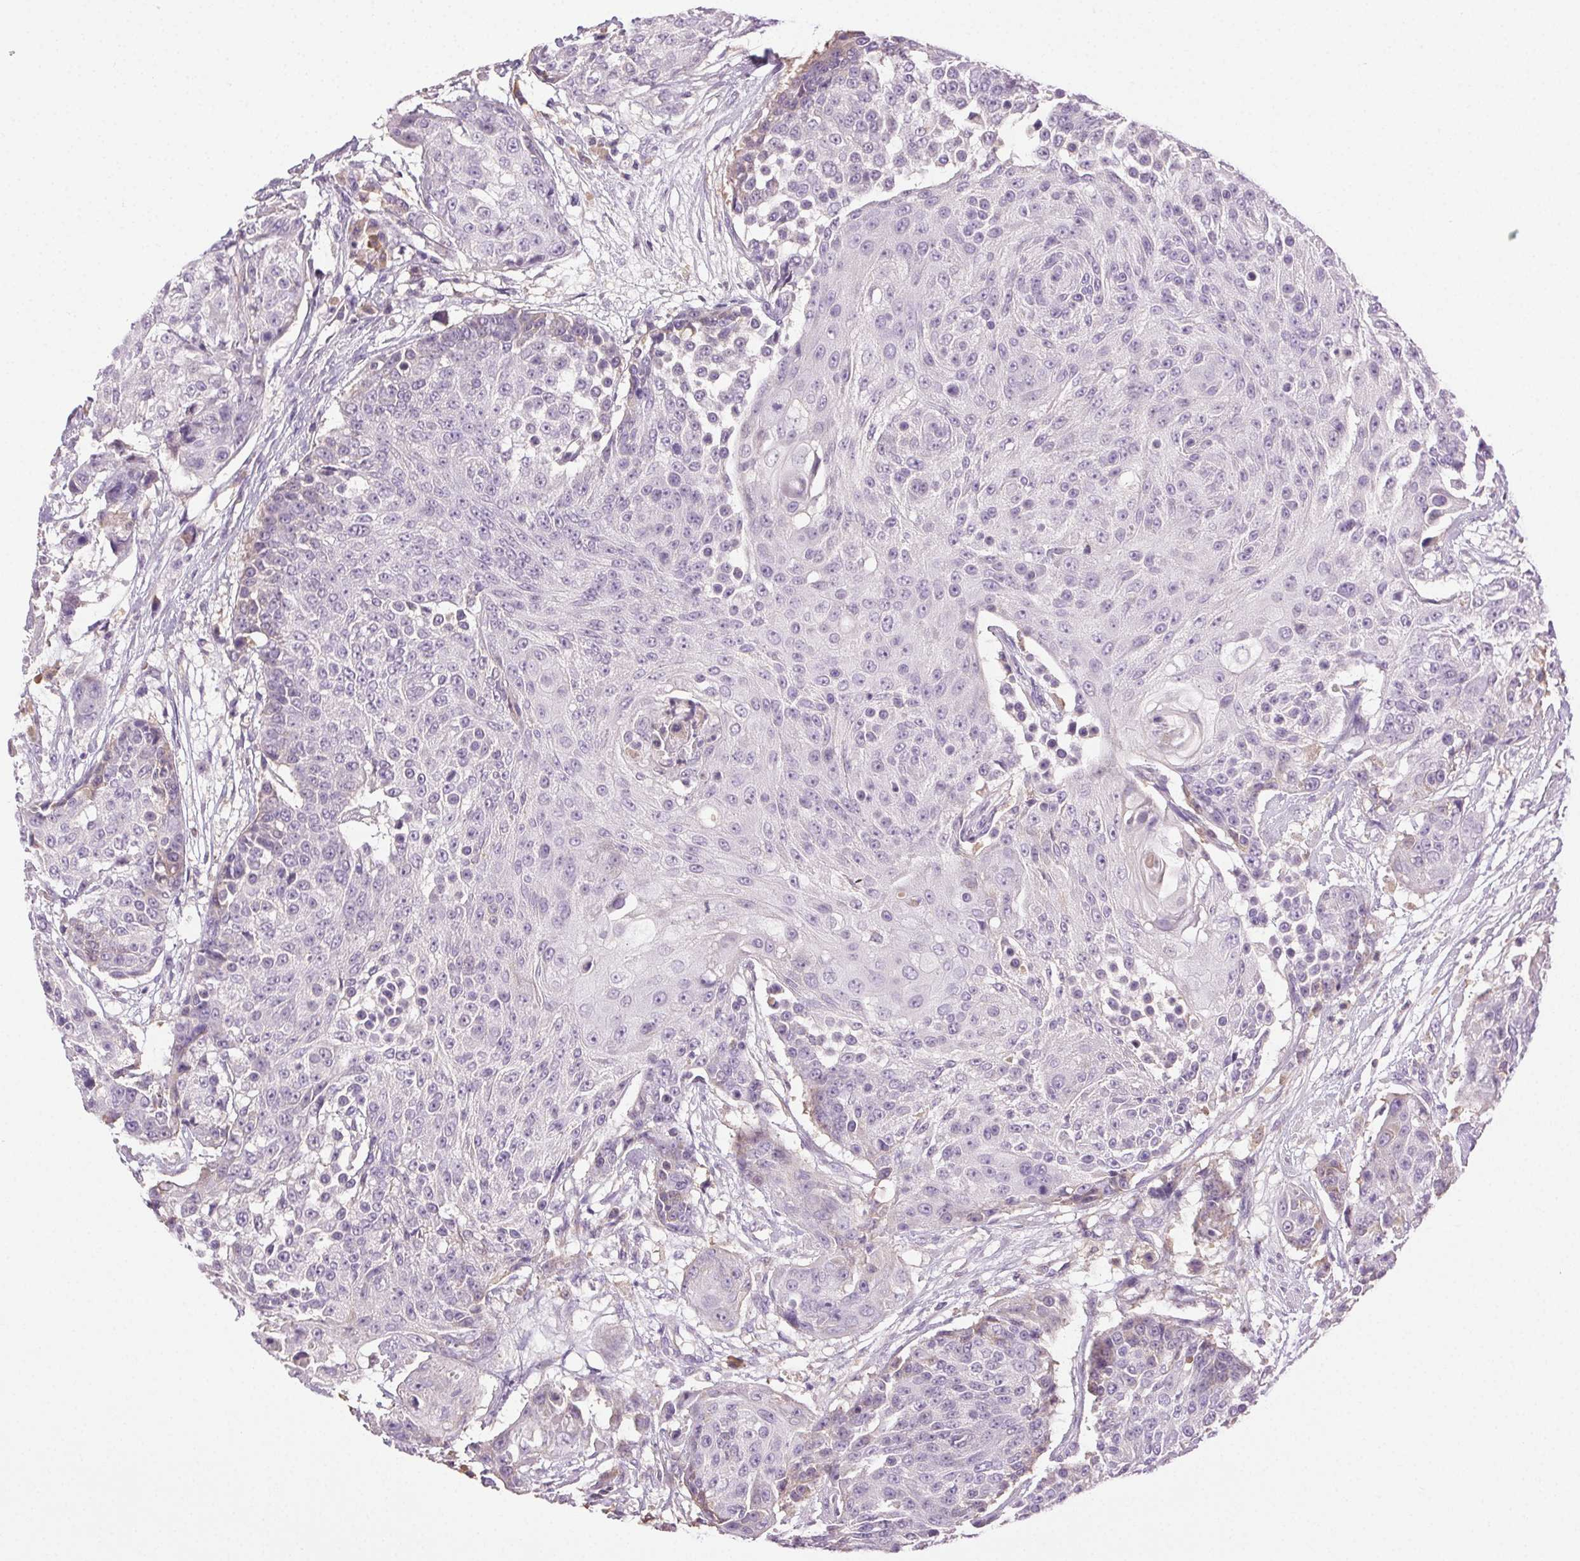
{"staining": {"intensity": "negative", "quantity": "none", "location": "none"}, "tissue": "urothelial cancer", "cell_type": "Tumor cells", "image_type": "cancer", "snomed": [{"axis": "morphology", "description": "Urothelial carcinoma, High grade"}, {"axis": "topography", "description": "Urinary bladder"}], "caption": "Tumor cells are negative for protein expression in human urothelial cancer.", "gene": "BPIFB2", "patient": {"sex": "female", "age": 63}}